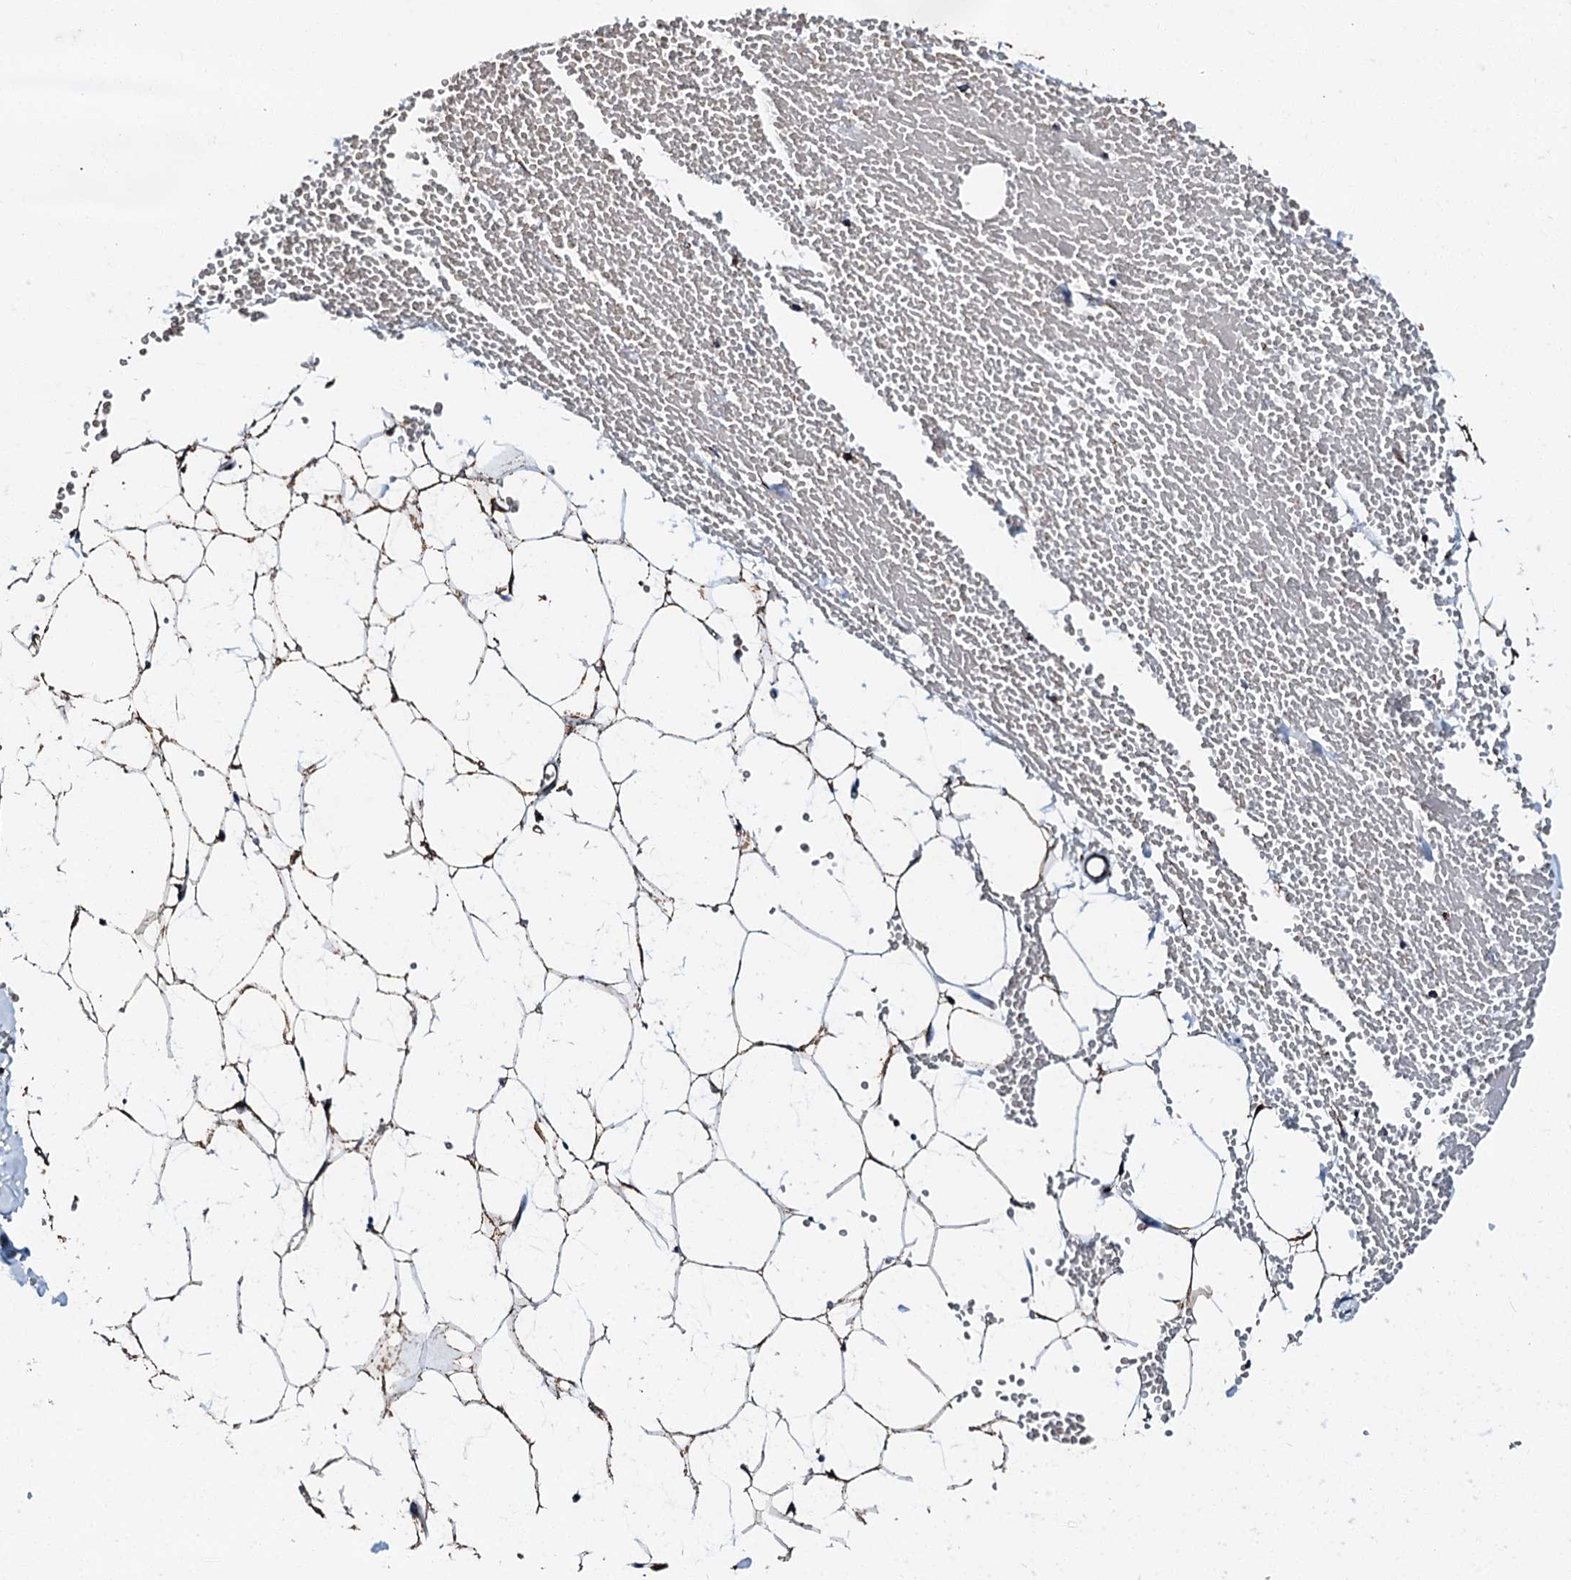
{"staining": {"intensity": "strong", "quantity": ">75%", "location": "cytoplasmic/membranous"}, "tissue": "adipose tissue", "cell_type": "Adipocytes", "image_type": "normal", "snomed": [{"axis": "morphology", "description": "Normal tissue, NOS"}, {"axis": "topography", "description": "Breast"}], "caption": "Normal adipose tissue exhibits strong cytoplasmic/membranous expression in about >75% of adipocytes, visualized by immunohistochemistry.", "gene": "HADH", "patient": {"sex": "female", "age": 23}}